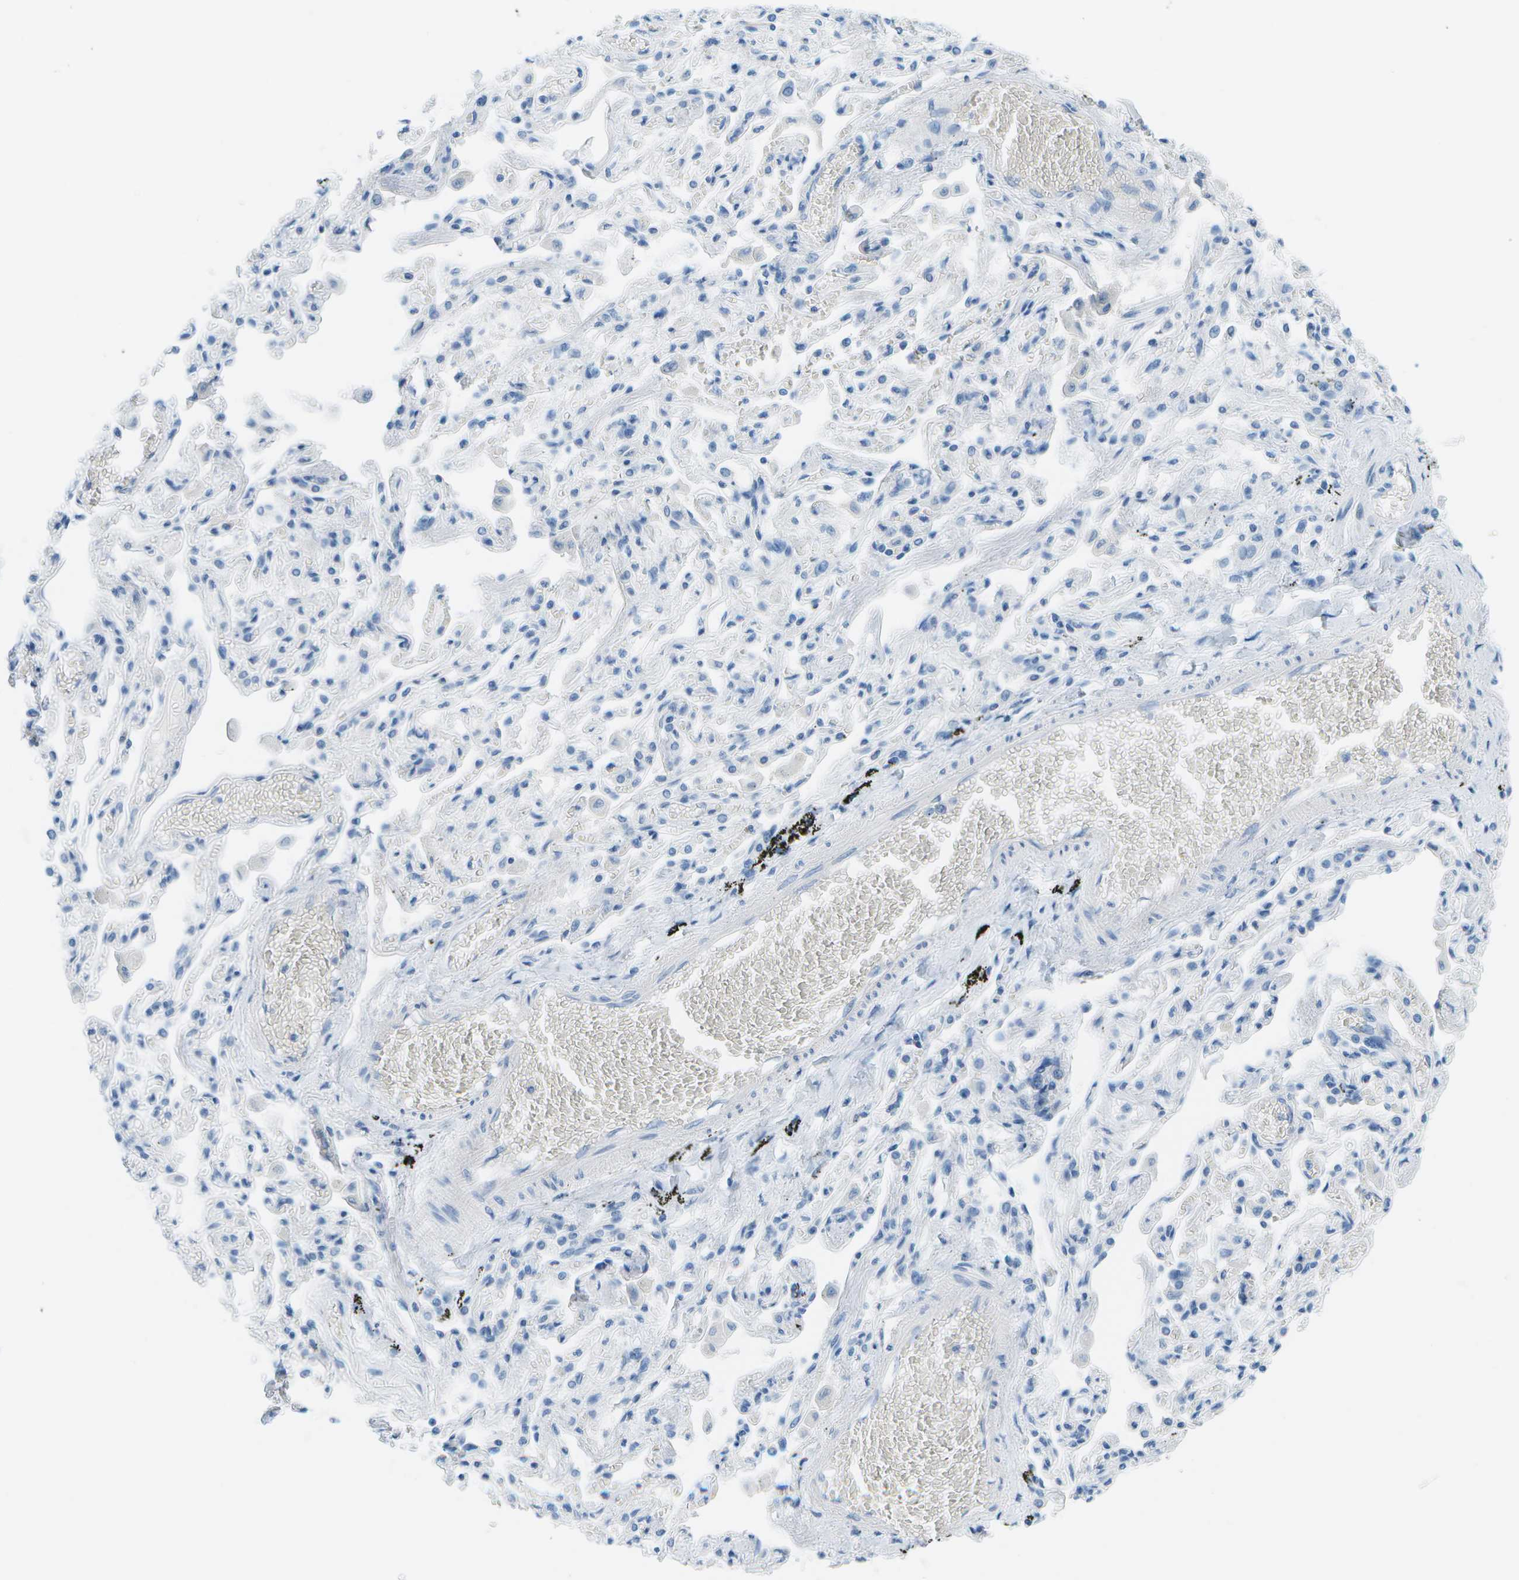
{"staining": {"intensity": "negative", "quantity": "none", "location": "none"}, "tissue": "bronchus", "cell_type": "Respiratory epithelial cells", "image_type": "normal", "snomed": [{"axis": "morphology", "description": "Normal tissue, NOS"}, {"axis": "morphology", "description": "Inflammation, NOS"}, {"axis": "topography", "description": "Cartilage tissue"}, {"axis": "topography", "description": "Lung"}], "caption": "Histopathology image shows no protein positivity in respiratory epithelial cells of normal bronchus.", "gene": "CDHR2", "patient": {"sex": "male", "age": 71}}